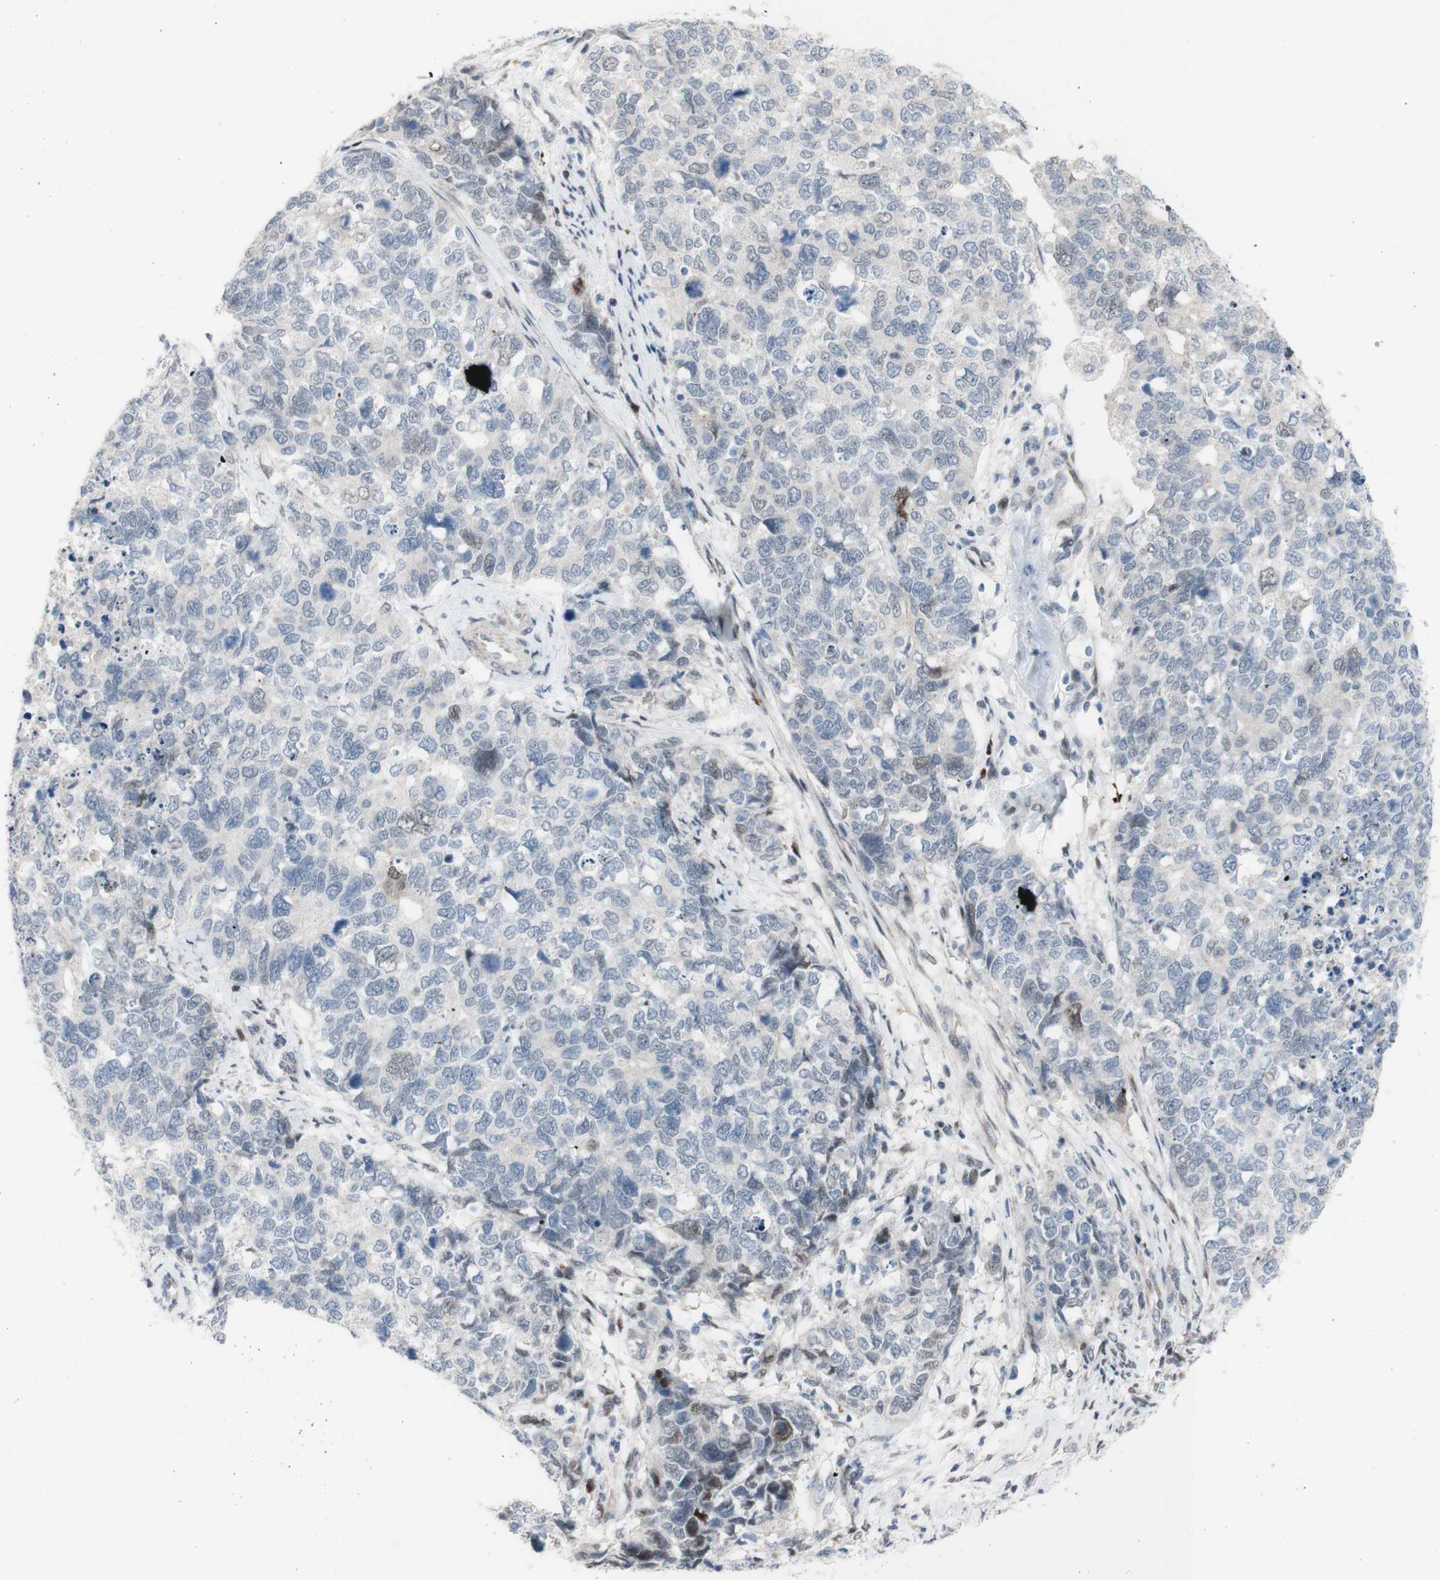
{"staining": {"intensity": "negative", "quantity": "none", "location": "none"}, "tissue": "cervical cancer", "cell_type": "Tumor cells", "image_type": "cancer", "snomed": [{"axis": "morphology", "description": "Squamous cell carcinoma, NOS"}, {"axis": "topography", "description": "Cervix"}], "caption": "IHC of cervical cancer (squamous cell carcinoma) displays no positivity in tumor cells.", "gene": "PHTF2", "patient": {"sex": "female", "age": 63}}